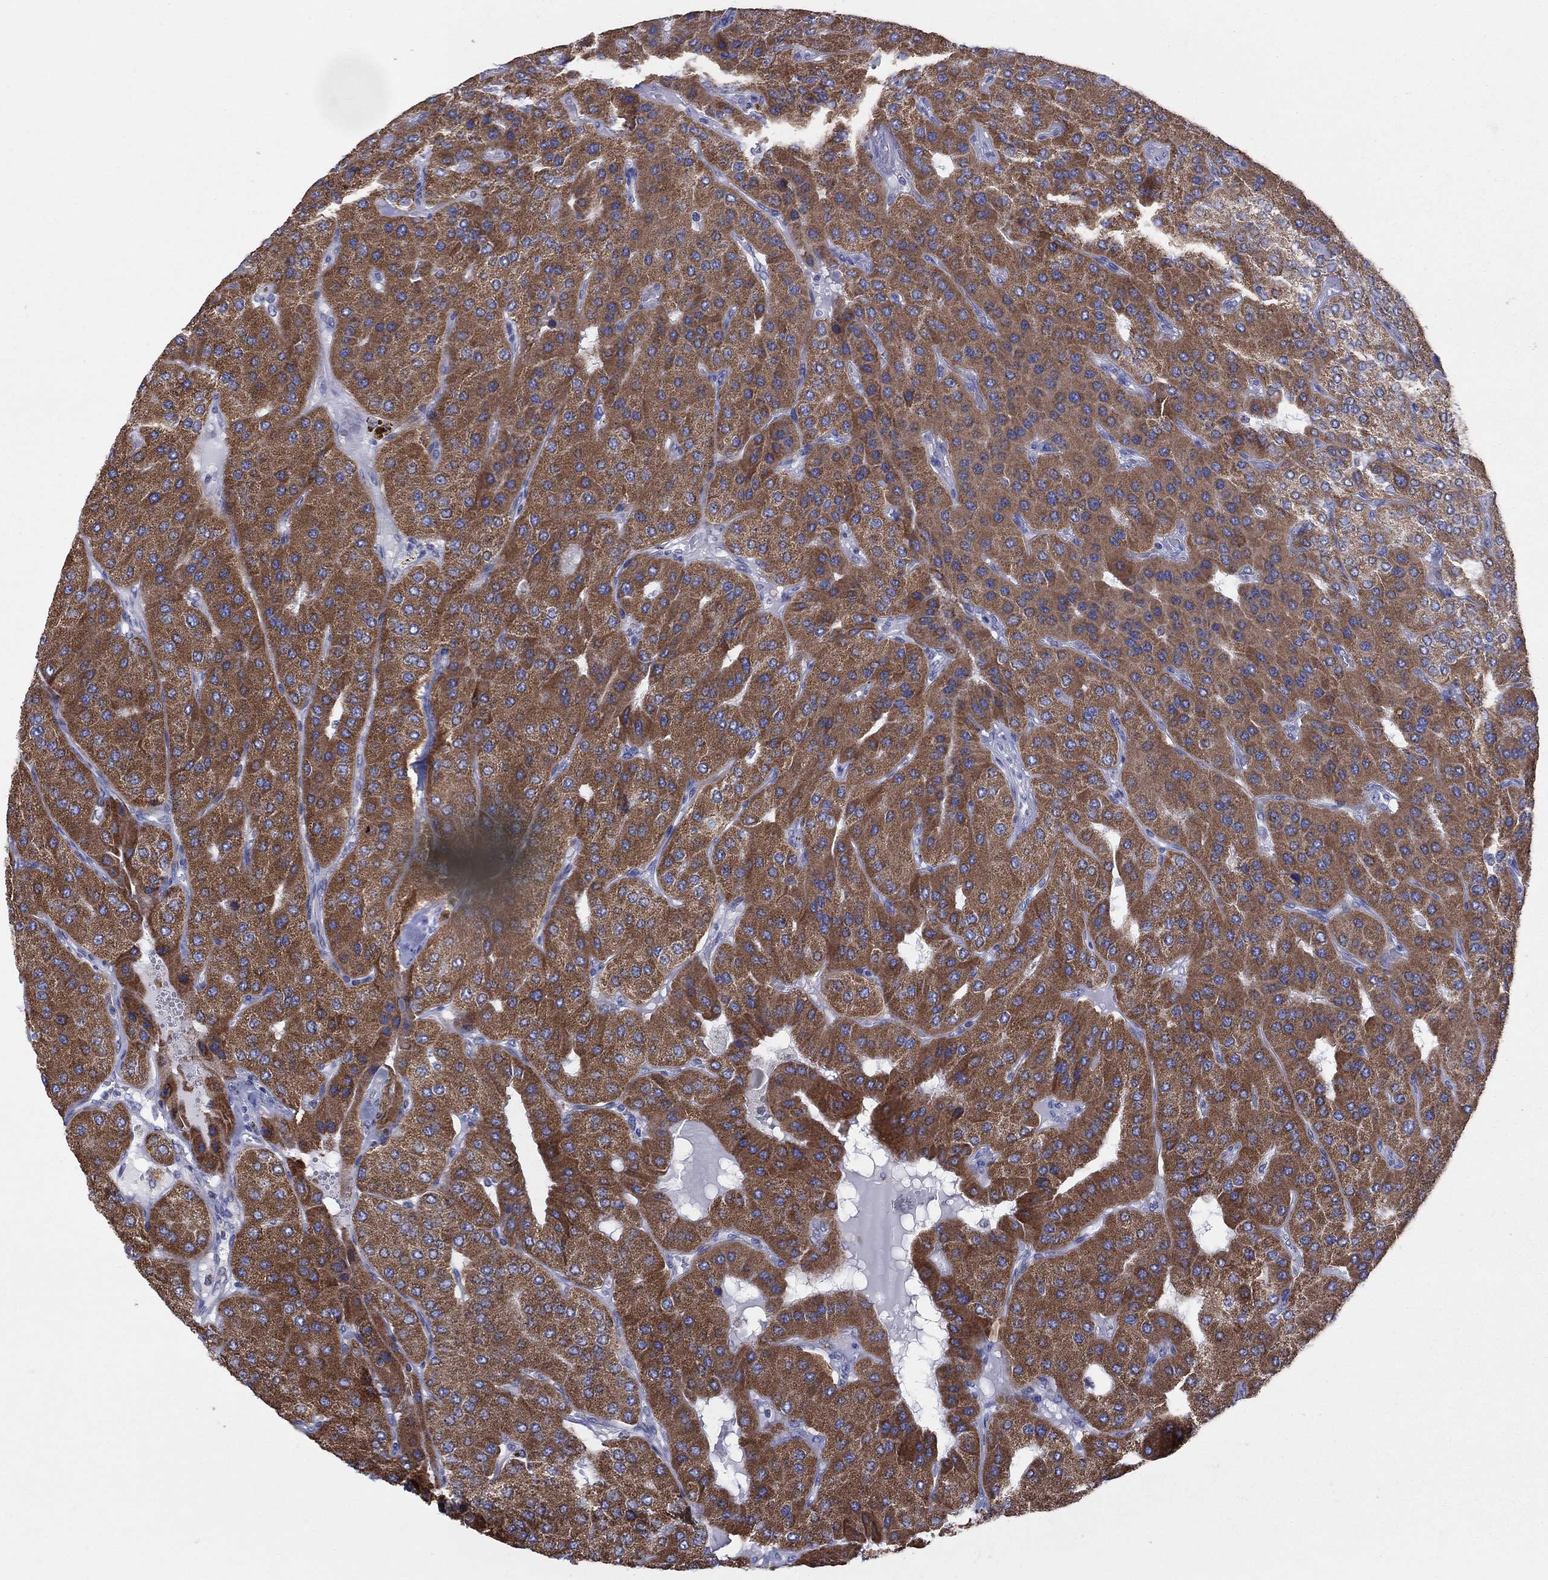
{"staining": {"intensity": "strong", "quantity": ">75%", "location": "cytoplasmic/membranous"}, "tissue": "parathyroid gland", "cell_type": "Glandular cells", "image_type": "normal", "snomed": [{"axis": "morphology", "description": "Normal tissue, NOS"}, {"axis": "morphology", "description": "Adenoma, NOS"}, {"axis": "topography", "description": "Parathyroid gland"}], "caption": "Protein expression analysis of benign parathyroid gland displays strong cytoplasmic/membranous expression in about >75% of glandular cells.", "gene": "KISS1R", "patient": {"sex": "female", "age": 86}}